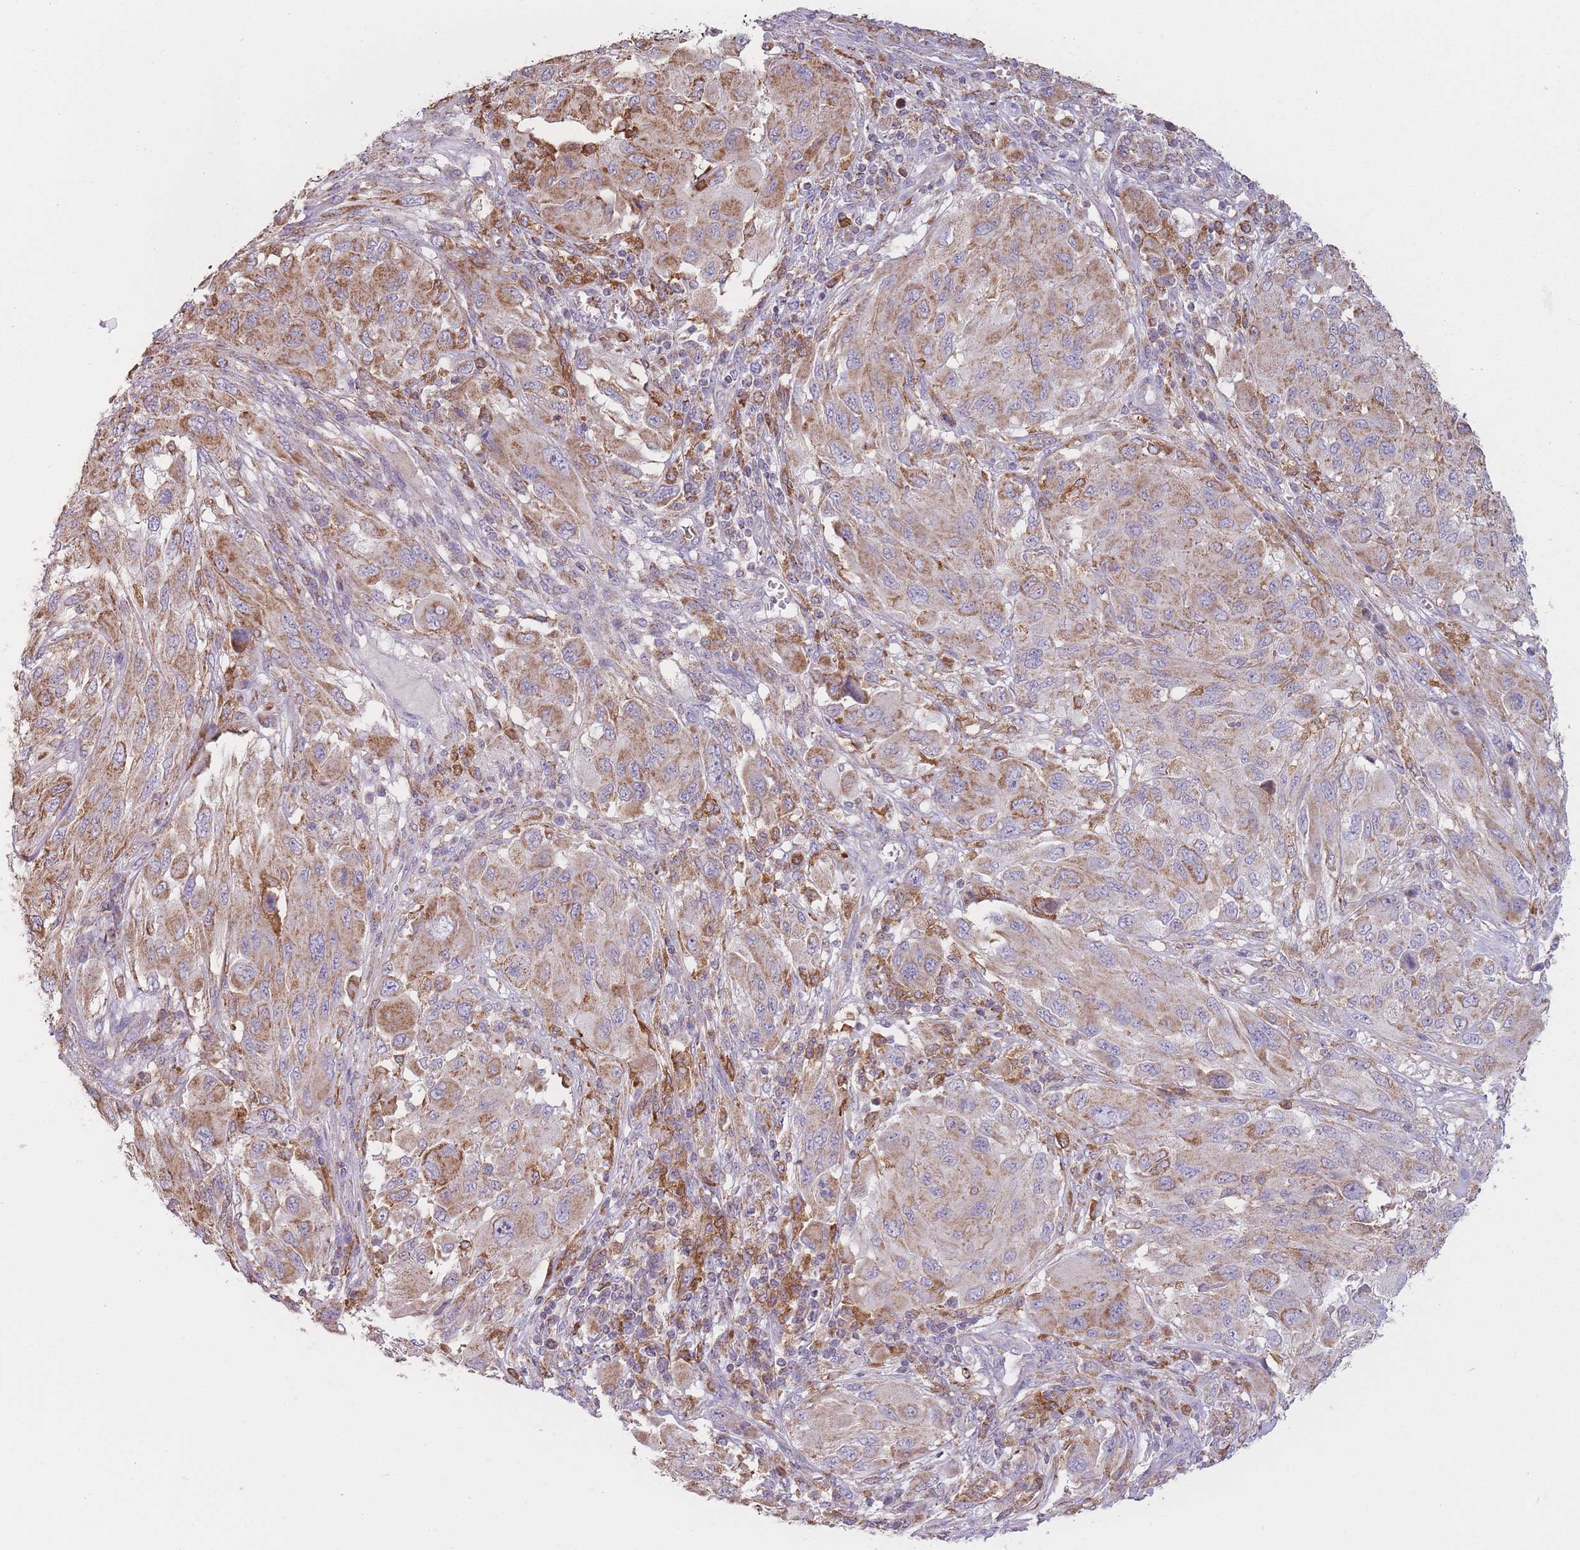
{"staining": {"intensity": "moderate", "quantity": ">75%", "location": "cytoplasmic/membranous"}, "tissue": "melanoma", "cell_type": "Tumor cells", "image_type": "cancer", "snomed": [{"axis": "morphology", "description": "Malignant melanoma, NOS"}, {"axis": "topography", "description": "Skin"}], "caption": "Protein staining shows moderate cytoplasmic/membranous positivity in about >75% of tumor cells in malignant melanoma.", "gene": "PRAM1", "patient": {"sex": "female", "age": 91}}